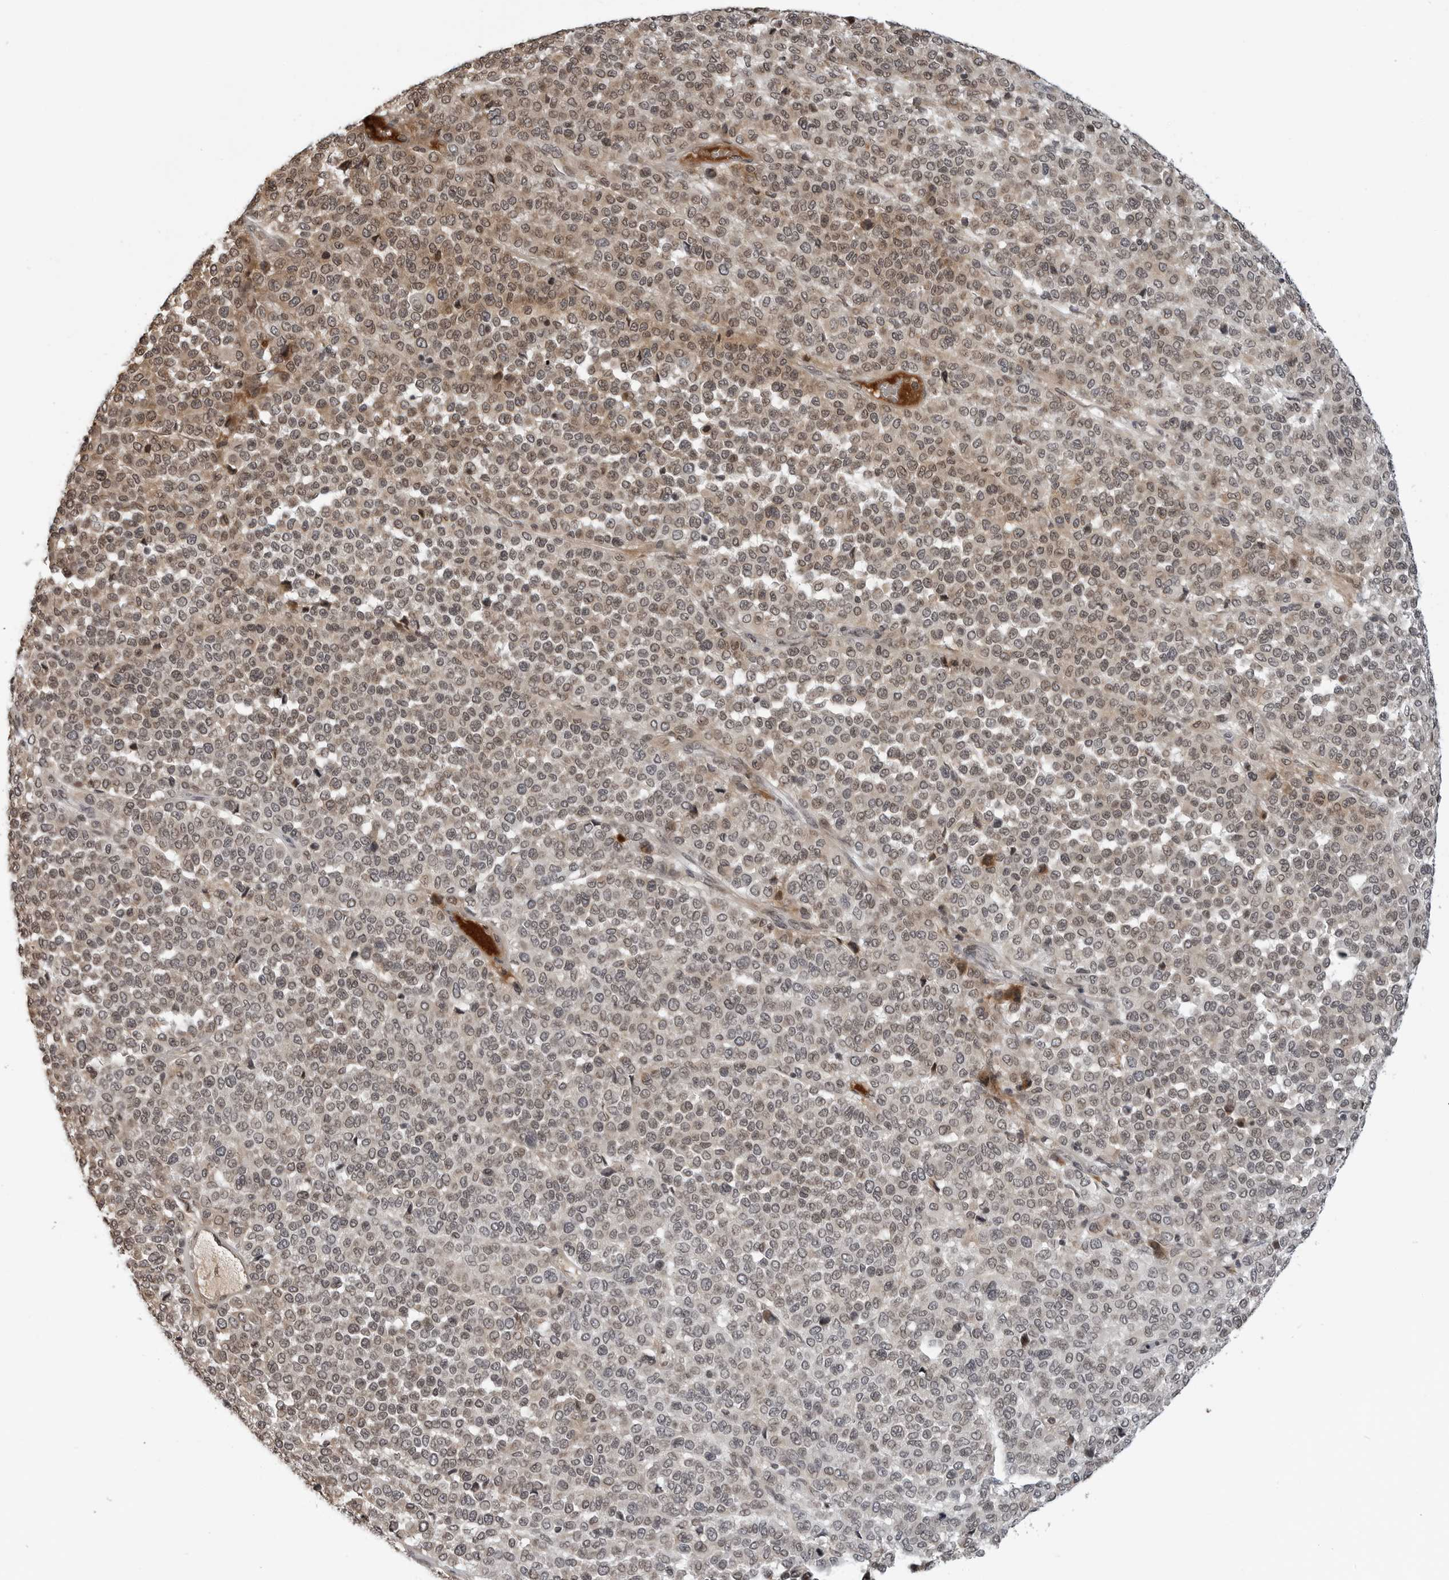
{"staining": {"intensity": "weak", "quantity": "25%-75%", "location": "cytoplasmic/membranous,nuclear"}, "tissue": "melanoma", "cell_type": "Tumor cells", "image_type": "cancer", "snomed": [{"axis": "morphology", "description": "Malignant melanoma, Metastatic site"}, {"axis": "topography", "description": "Pancreas"}], "caption": "A brown stain labels weak cytoplasmic/membranous and nuclear expression of a protein in human melanoma tumor cells.", "gene": "CXCR5", "patient": {"sex": "female", "age": 30}}